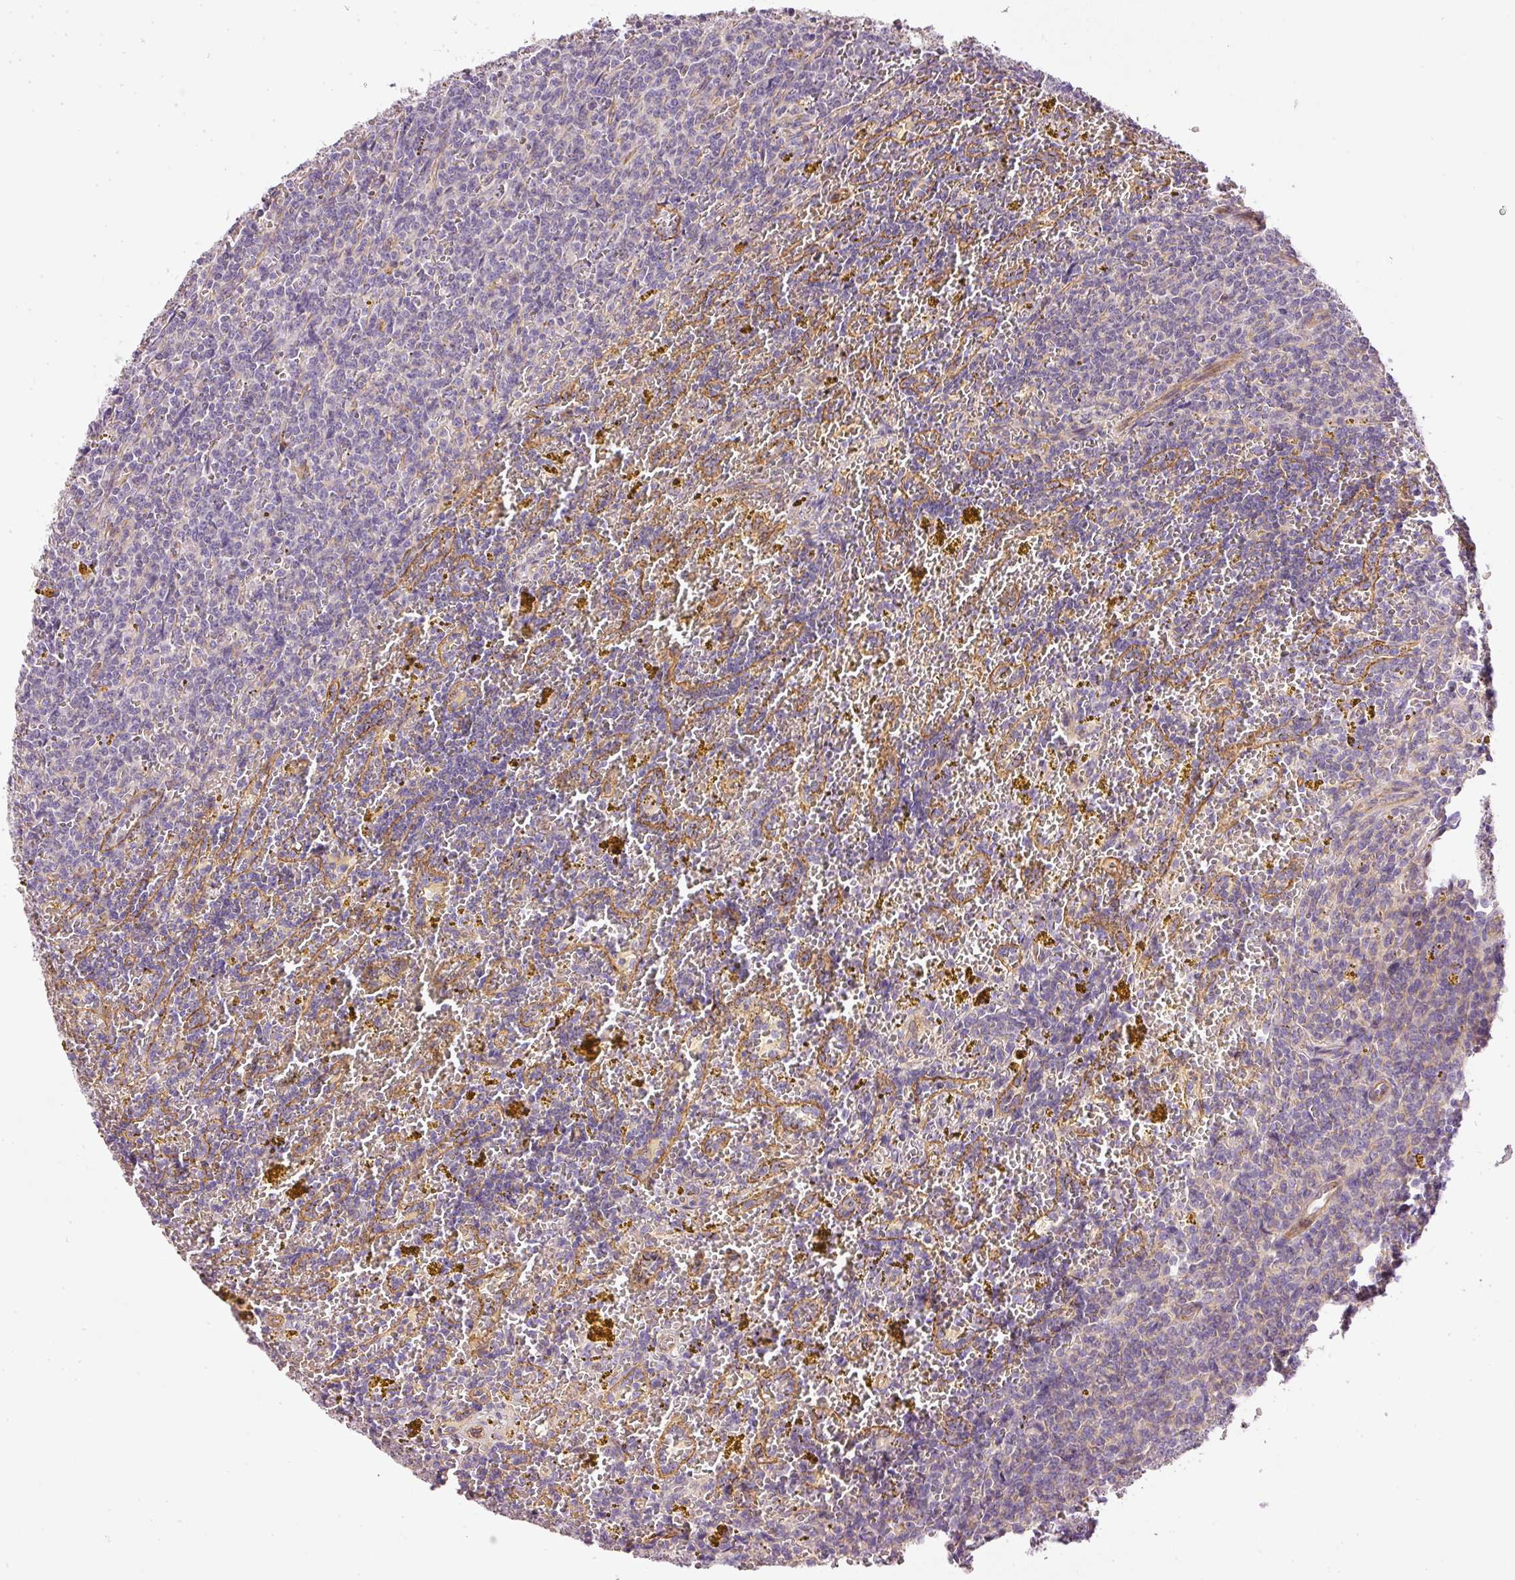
{"staining": {"intensity": "negative", "quantity": "none", "location": "none"}, "tissue": "lymphoma", "cell_type": "Tumor cells", "image_type": "cancer", "snomed": [{"axis": "morphology", "description": "Malignant lymphoma, non-Hodgkin's type, Low grade"}, {"axis": "topography", "description": "Spleen"}, {"axis": "topography", "description": "Lymph node"}], "caption": "A histopathology image of human lymphoma is negative for staining in tumor cells.", "gene": "OSR2", "patient": {"sex": "female", "age": 66}}